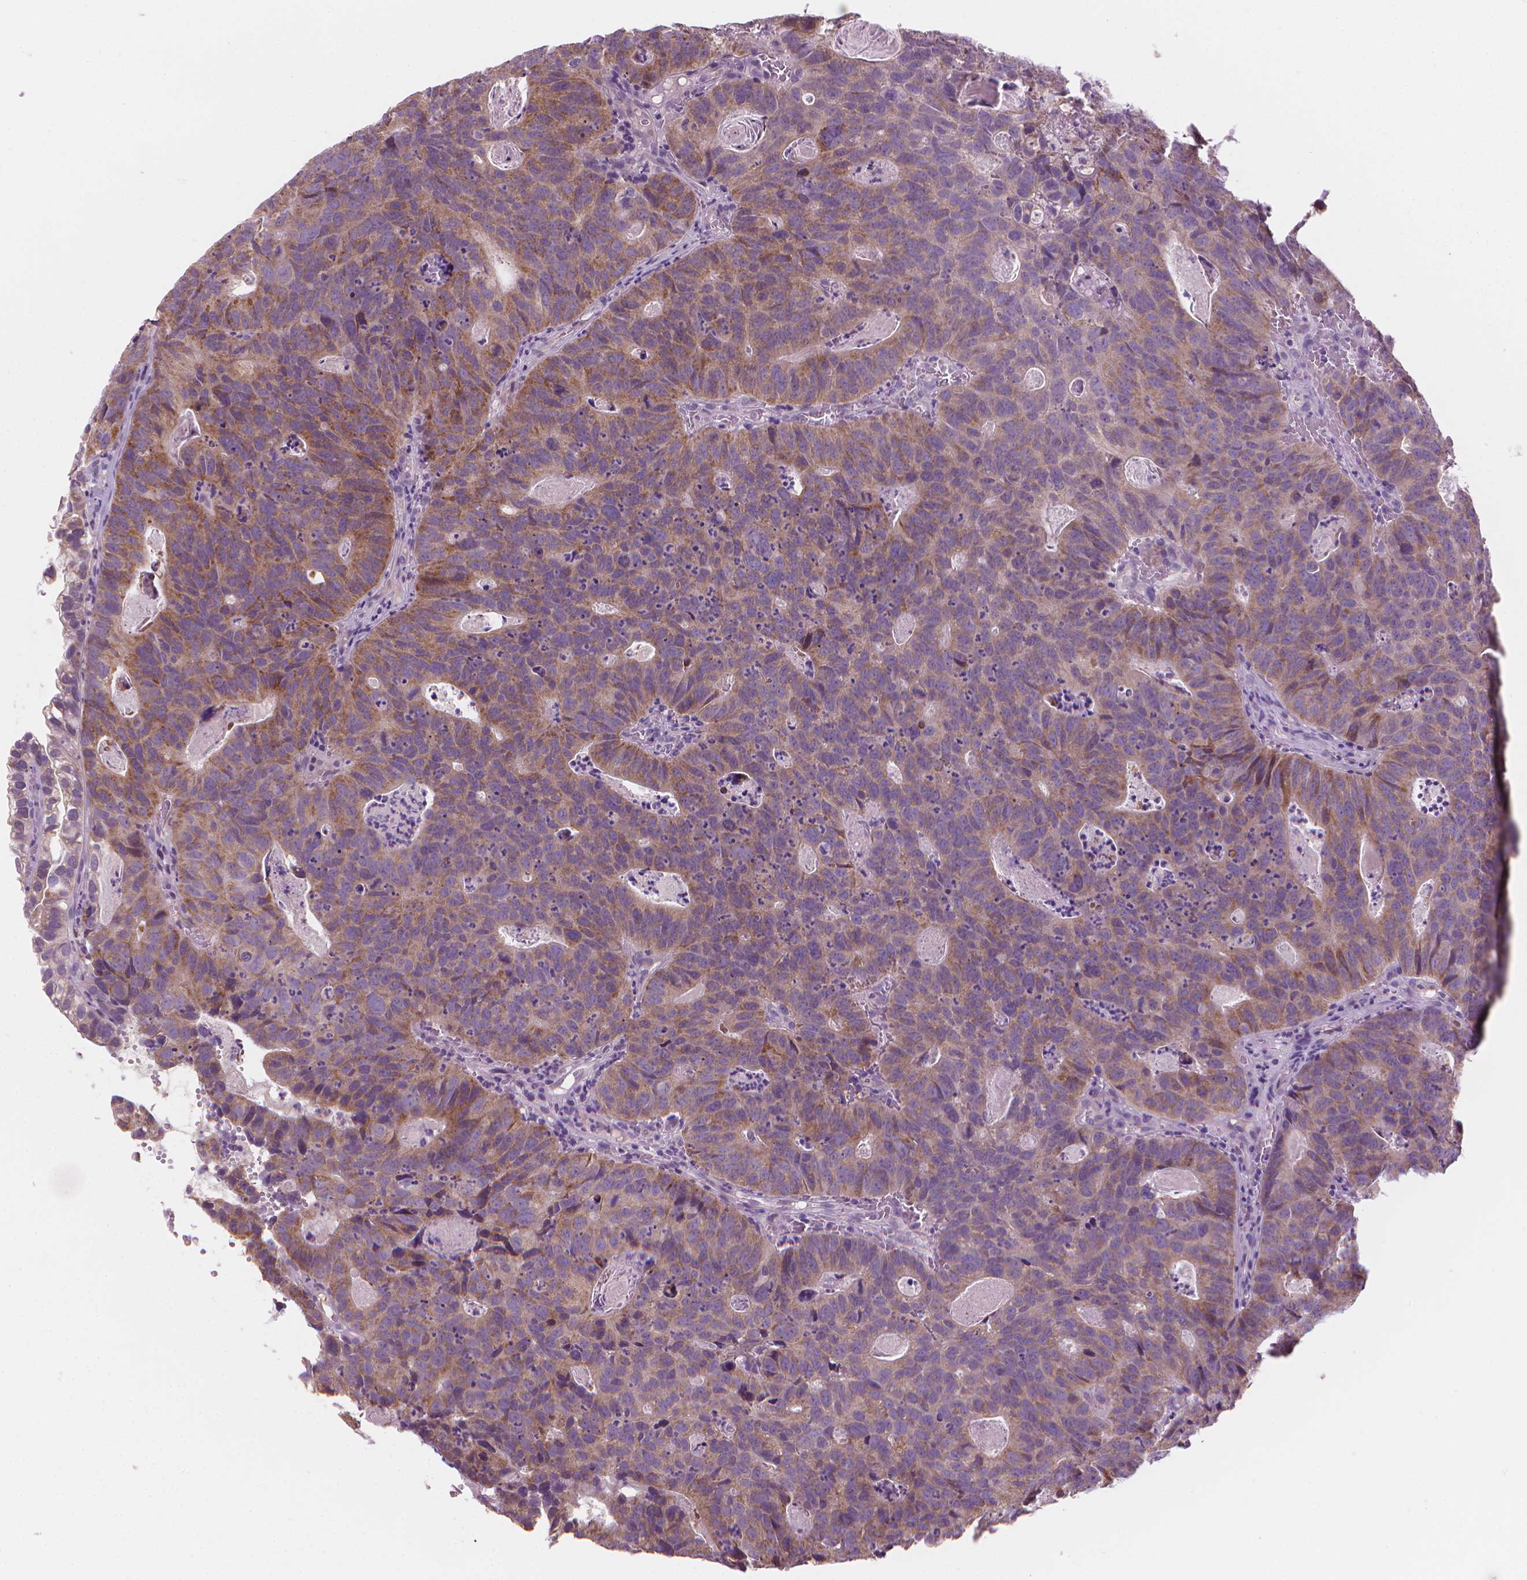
{"staining": {"intensity": "moderate", "quantity": "25%-75%", "location": "cytoplasmic/membranous"}, "tissue": "head and neck cancer", "cell_type": "Tumor cells", "image_type": "cancer", "snomed": [{"axis": "morphology", "description": "Adenocarcinoma, NOS"}, {"axis": "topography", "description": "Head-Neck"}], "caption": "Head and neck cancer was stained to show a protein in brown. There is medium levels of moderate cytoplasmic/membranous expression in about 25%-75% of tumor cells.", "gene": "CFAP126", "patient": {"sex": "male", "age": 62}}